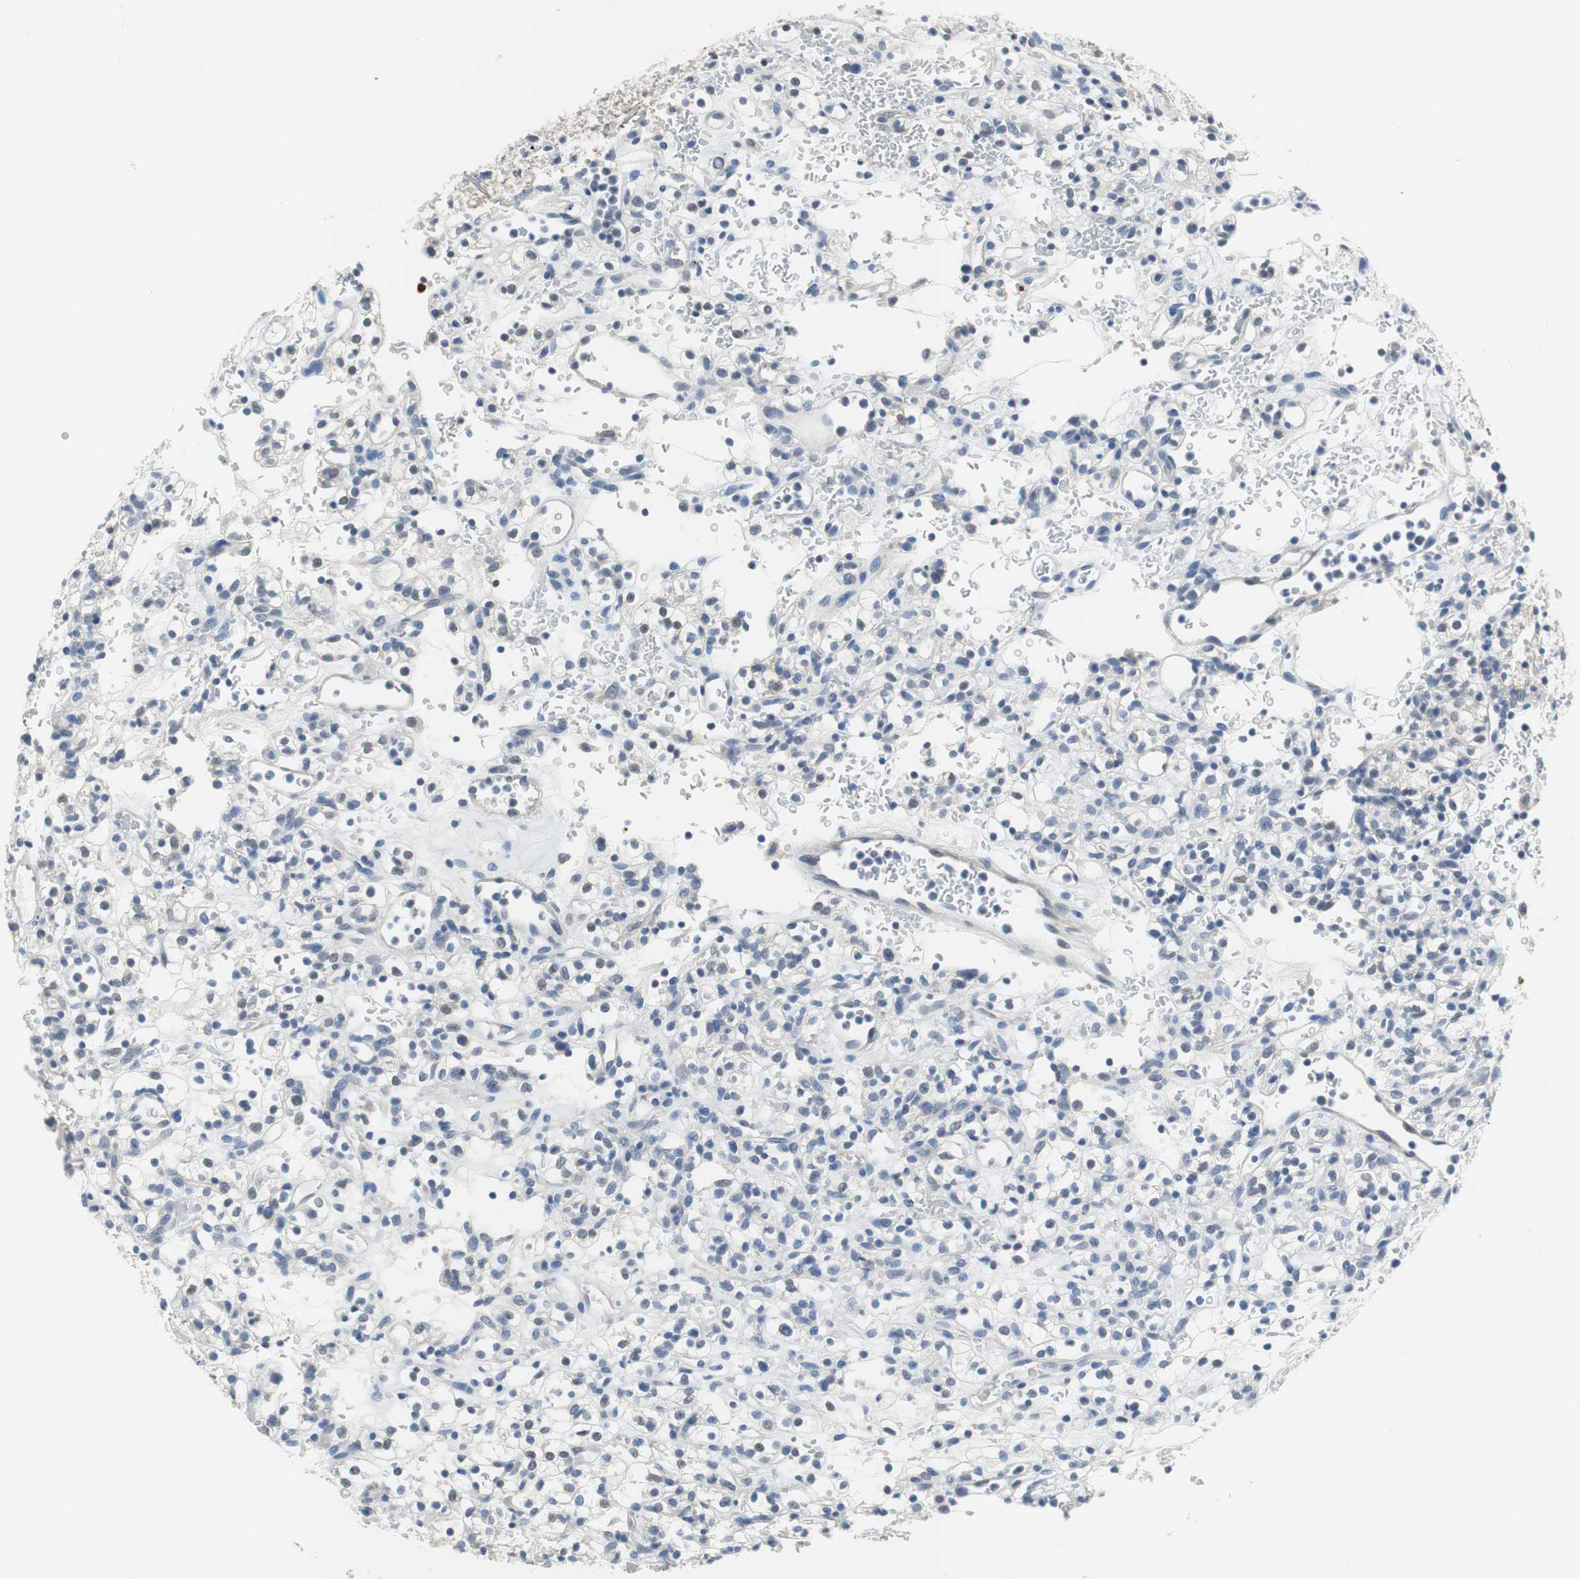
{"staining": {"intensity": "negative", "quantity": "none", "location": "none"}, "tissue": "renal cancer", "cell_type": "Tumor cells", "image_type": "cancer", "snomed": [{"axis": "morphology", "description": "Normal tissue, NOS"}, {"axis": "morphology", "description": "Adenocarcinoma, NOS"}, {"axis": "topography", "description": "Kidney"}], "caption": "Immunohistochemistry (IHC) of renal cancer exhibits no positivity in tumor cells.", "gene": "MUC7", "patient": {"sex": "female", "age": 72}}